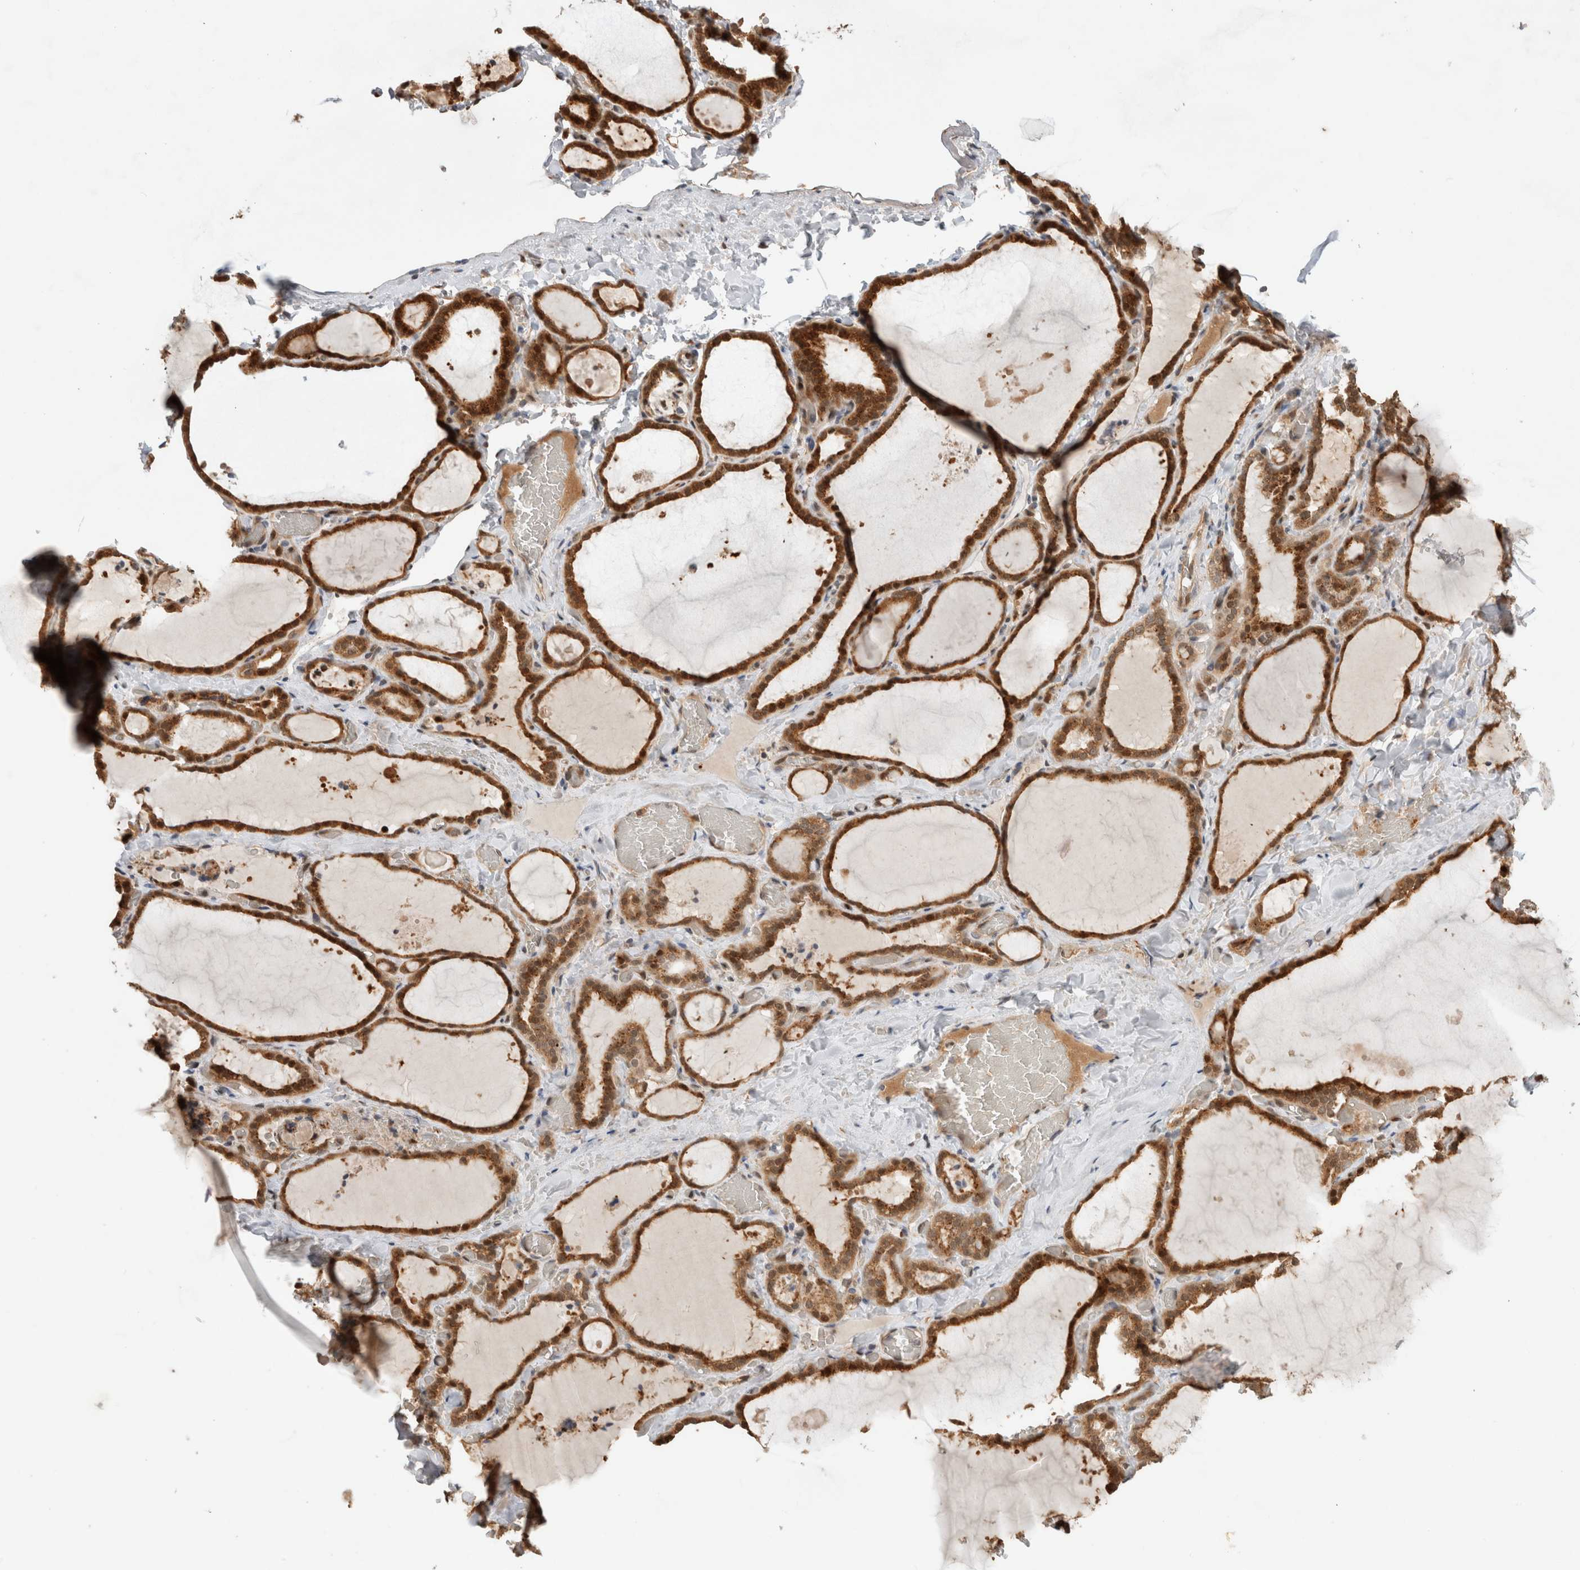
{"staining": {"intensity": "strong", "quantity": ">75%", "location": "cytoplasmic/membranous,nuclear"}, "tissue": "thyroid gland", "cell_type": "Glandular cells", "image_type": "normal", "snomed": [{"axis": "morphology", "description": "Normal tissue, NOS"}, {"axis": "topography", "description": "Thyroid gland"}], "caption": "Glandular cells display high levels of strong cytoplasmic/membranous,nuclear positivity in about >75% of cells in normal human thyroid gland. The staining was performed using DAB (3,3'-diaminobenzidine), with brown indicating positive protein expression. Nuclei are stained blue with hematoxylin.", "gene": "OTUD6B", "patient": {"sex": "female", "age": 22}}